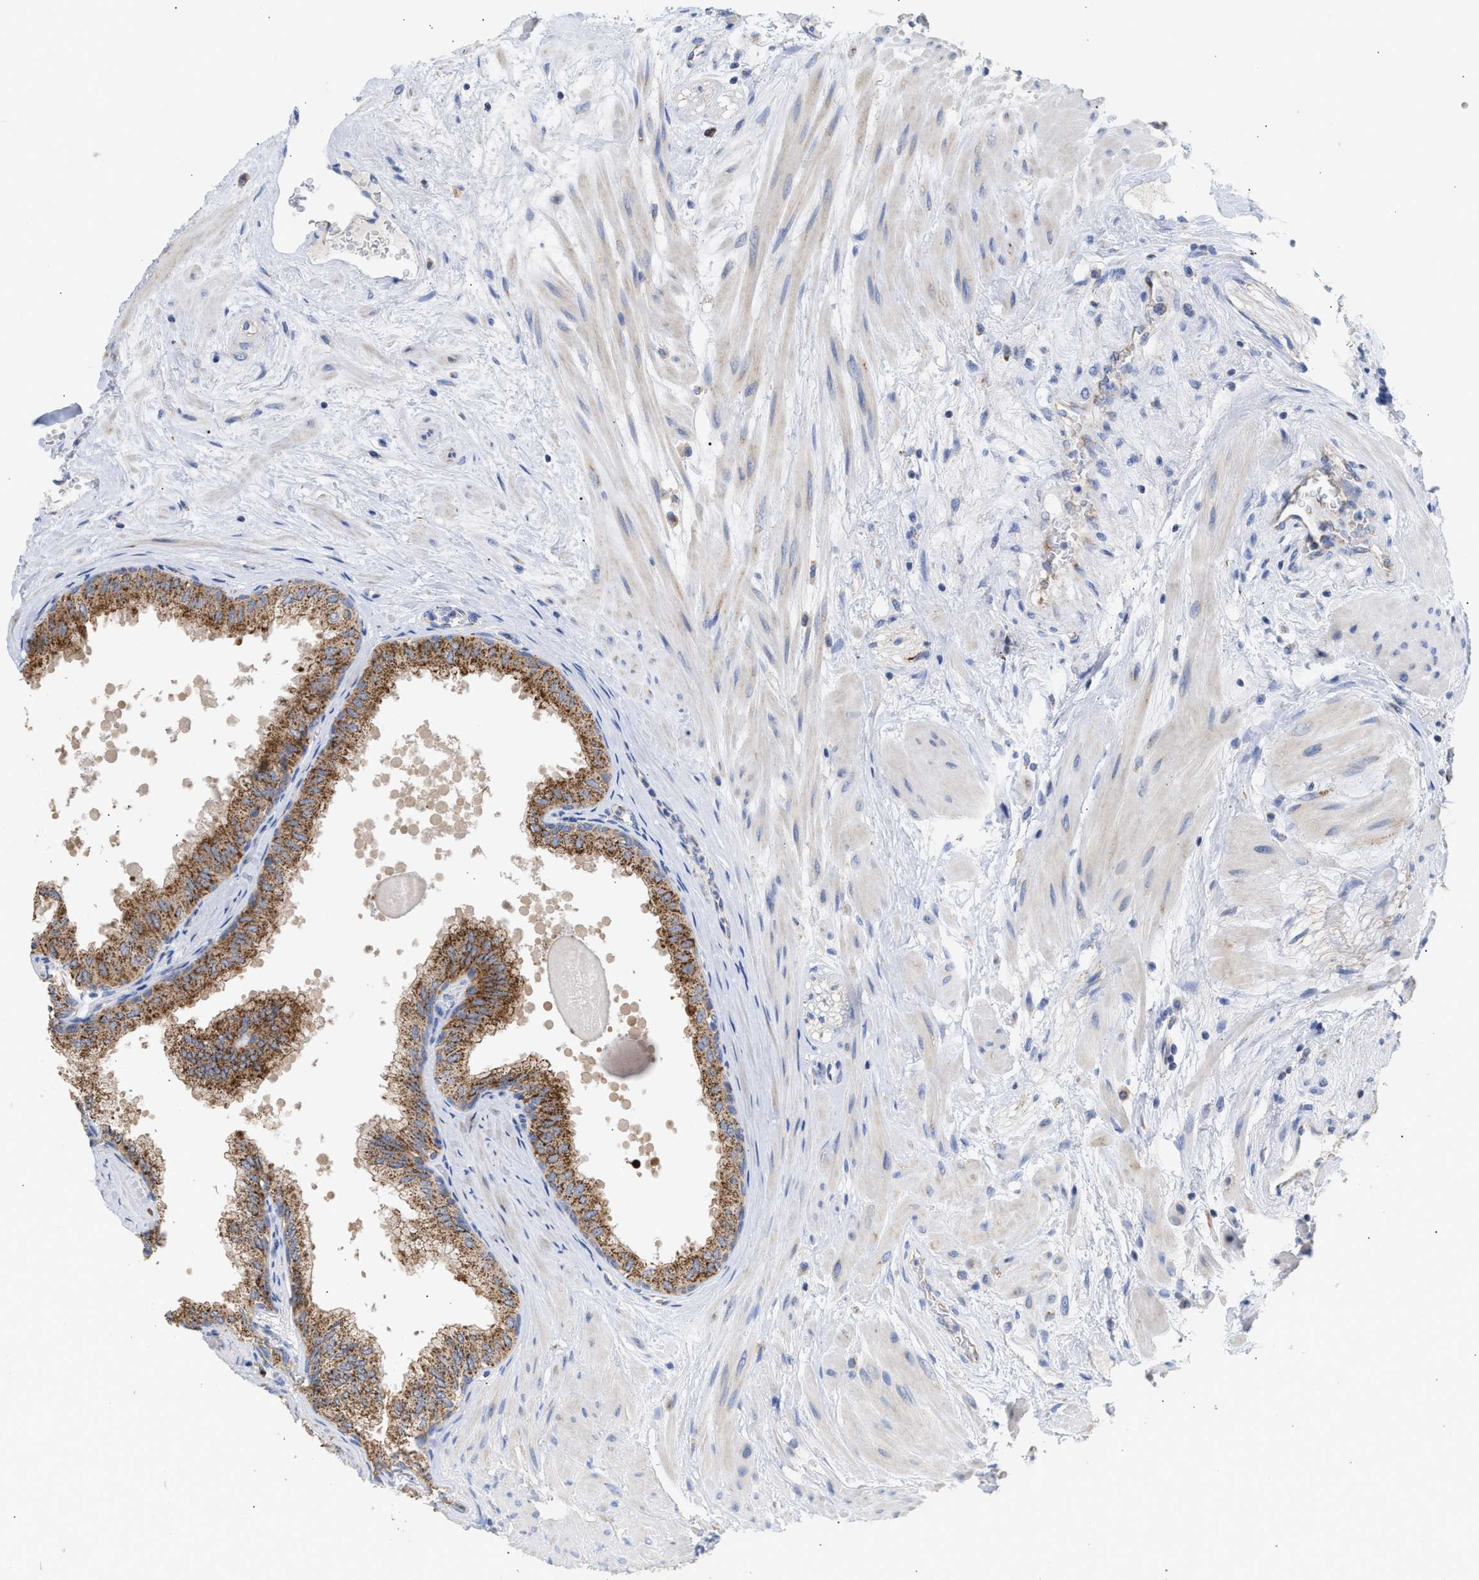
{"staining": {"intensity": "moderate", "quantity": ">75%", "location": "cytoplasmic/membranous"}, "tissue": "seminal vesicle", "cell_type": "Glandular cells", "image_type": "normal", "snomed": [{"axis": "morphology", "description": "Normal tissue, NOS"}, {"axis": "topography", "description": "Prostate"}, {"axis": "topography", "description": "Seminal veicle"}], "caption": "Immunohistochemistry micrograph of normal seminal vesicle: seminal vesicle stained using immunohistochemistry reveals medium levels of moderate protein expression localized specifically in the cytoplasmic/membranous of glandular cells, appearing as a cytoplasmic/membranous brown color.", "gene": "ACOT13", "patient": {"sex": "male", "age": 60}}